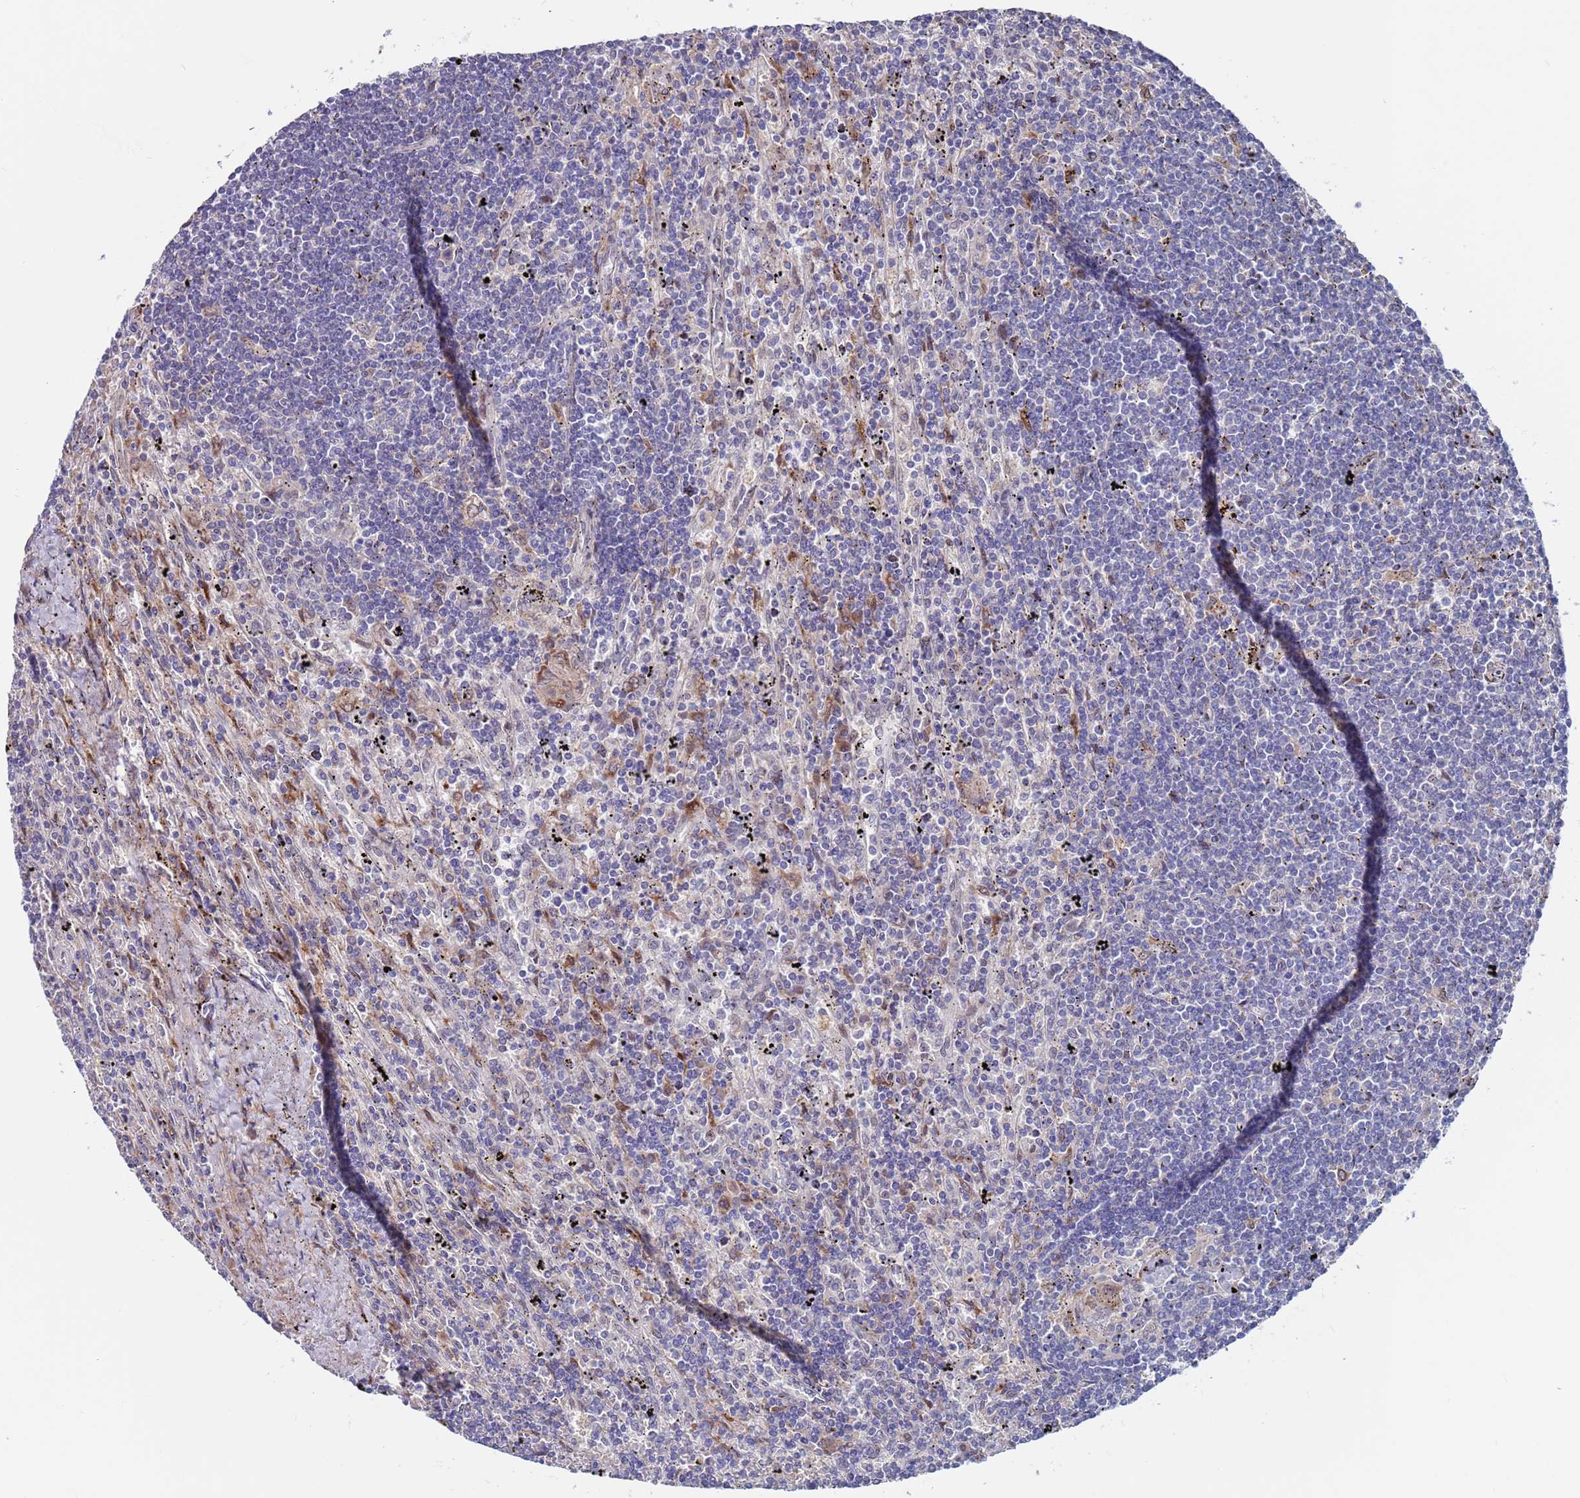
{"staining": {"intensity": "negative", "quantity": "none", "location": "none"}, "tissue": "lymphoma", "cell_type": "Tumor cells", "image_type": "cancer", "snomed": [{"axis": "morphology", "description": "Malignant lymphoma, non-Hodgkin's type, Low grade"}, {"axis": "topography", "description": "Spleen"}], "caption": "The image demonstrates no significant staining in tumor cells of lymphoma.", "gene": "FBXO27", "patient": {"sex": "male", "age": 76}}